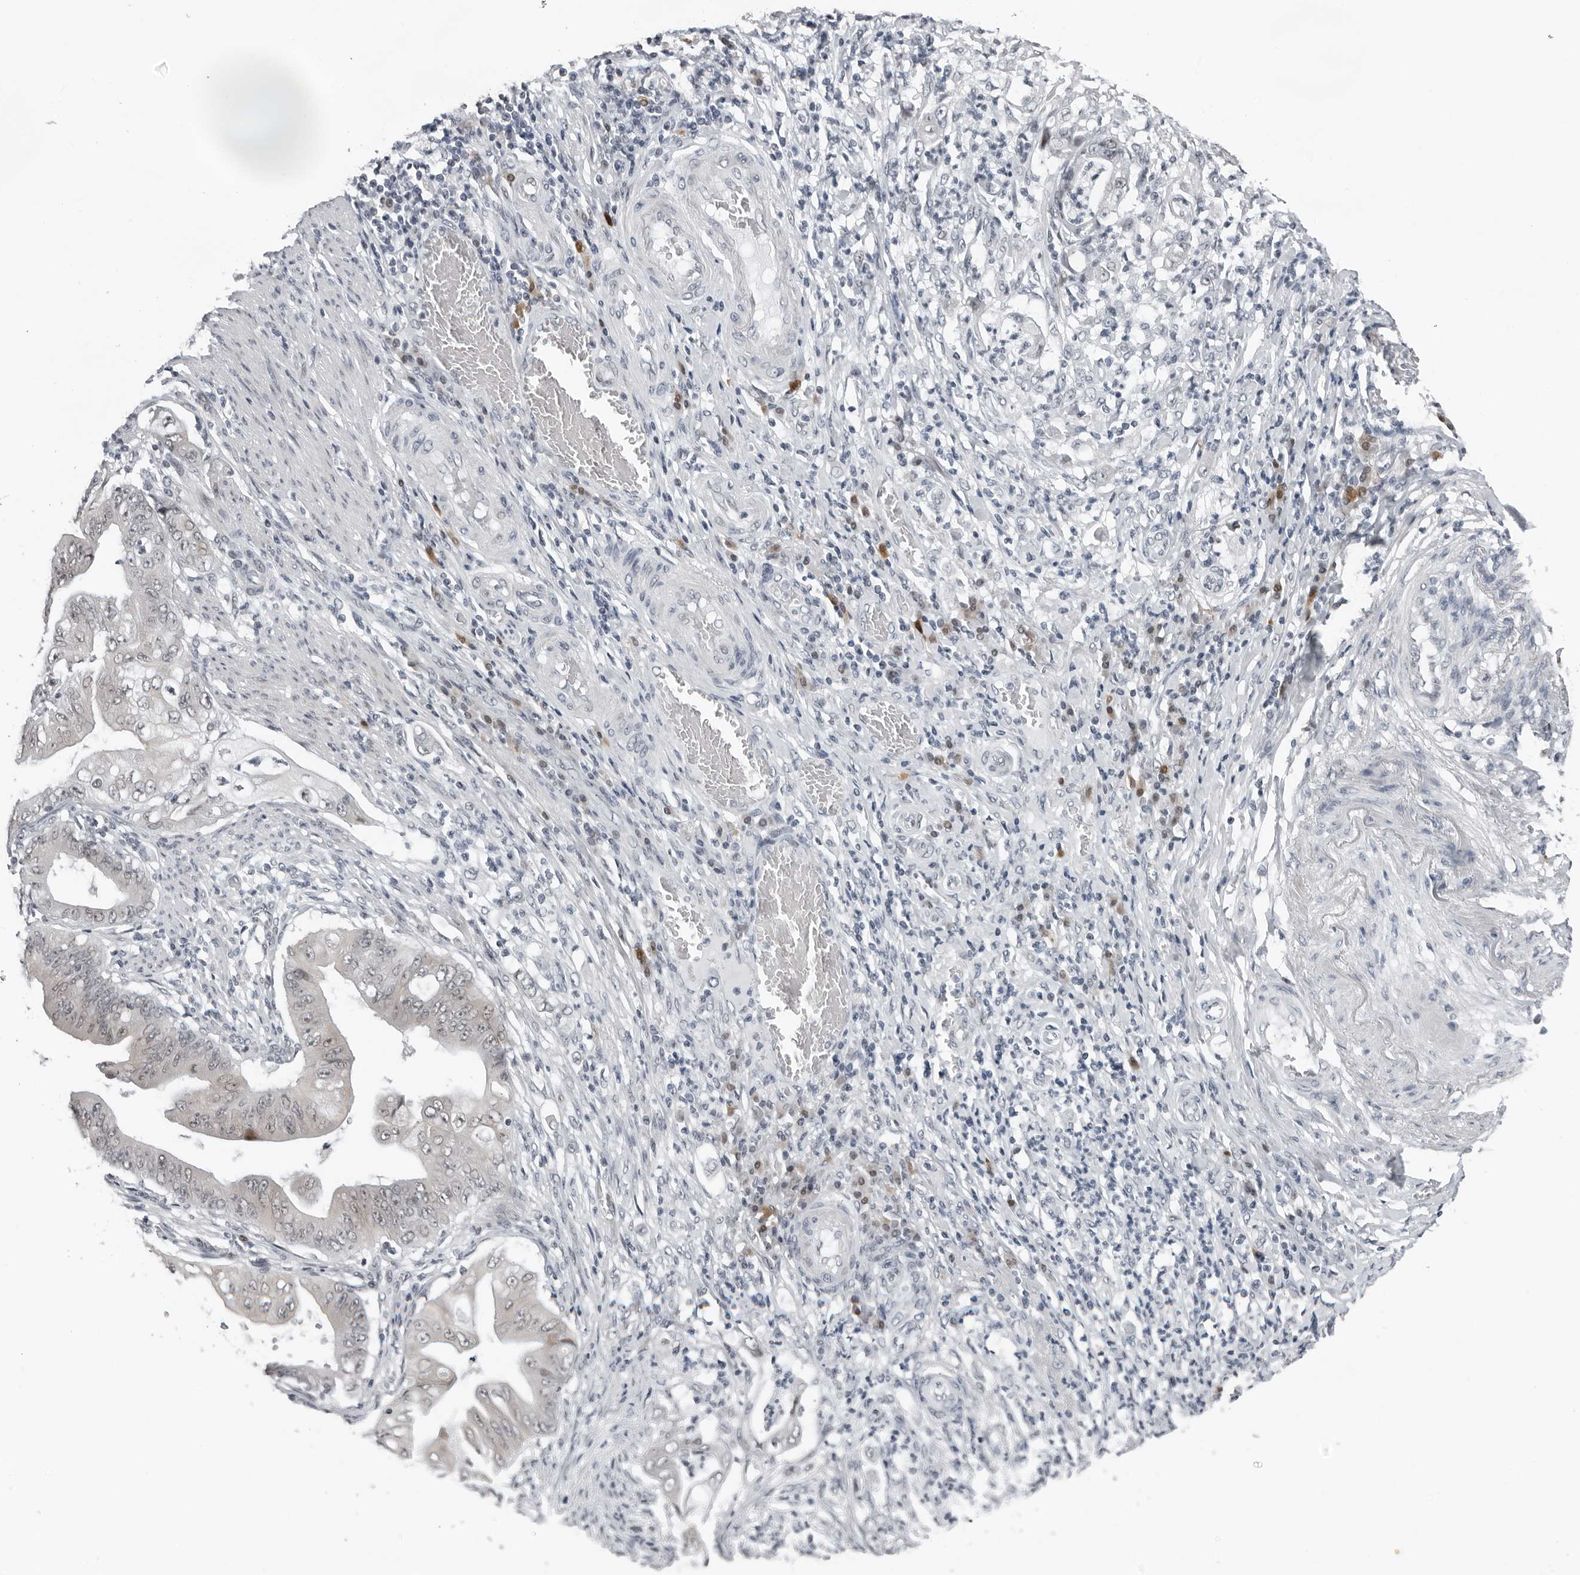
{"staining": {"intensity": "weak", "quantity": "<25%", "location": "nuclear"}, "tissue": "stomach cancer", "cell_type": "Tumor cells", "image_type": "cancer", "snomed": [{"axis": "morphology", "description": "Adenocarcinoma, NOS"}, {"axis": "topography", "description": "Stomach"}], "caption": "Stomach cancer was stained to show a protein in brown. There is no significant positivity in tumor cells.", "gene": "PPP1R42", "patient": {"sex": "female", "age": 73}}